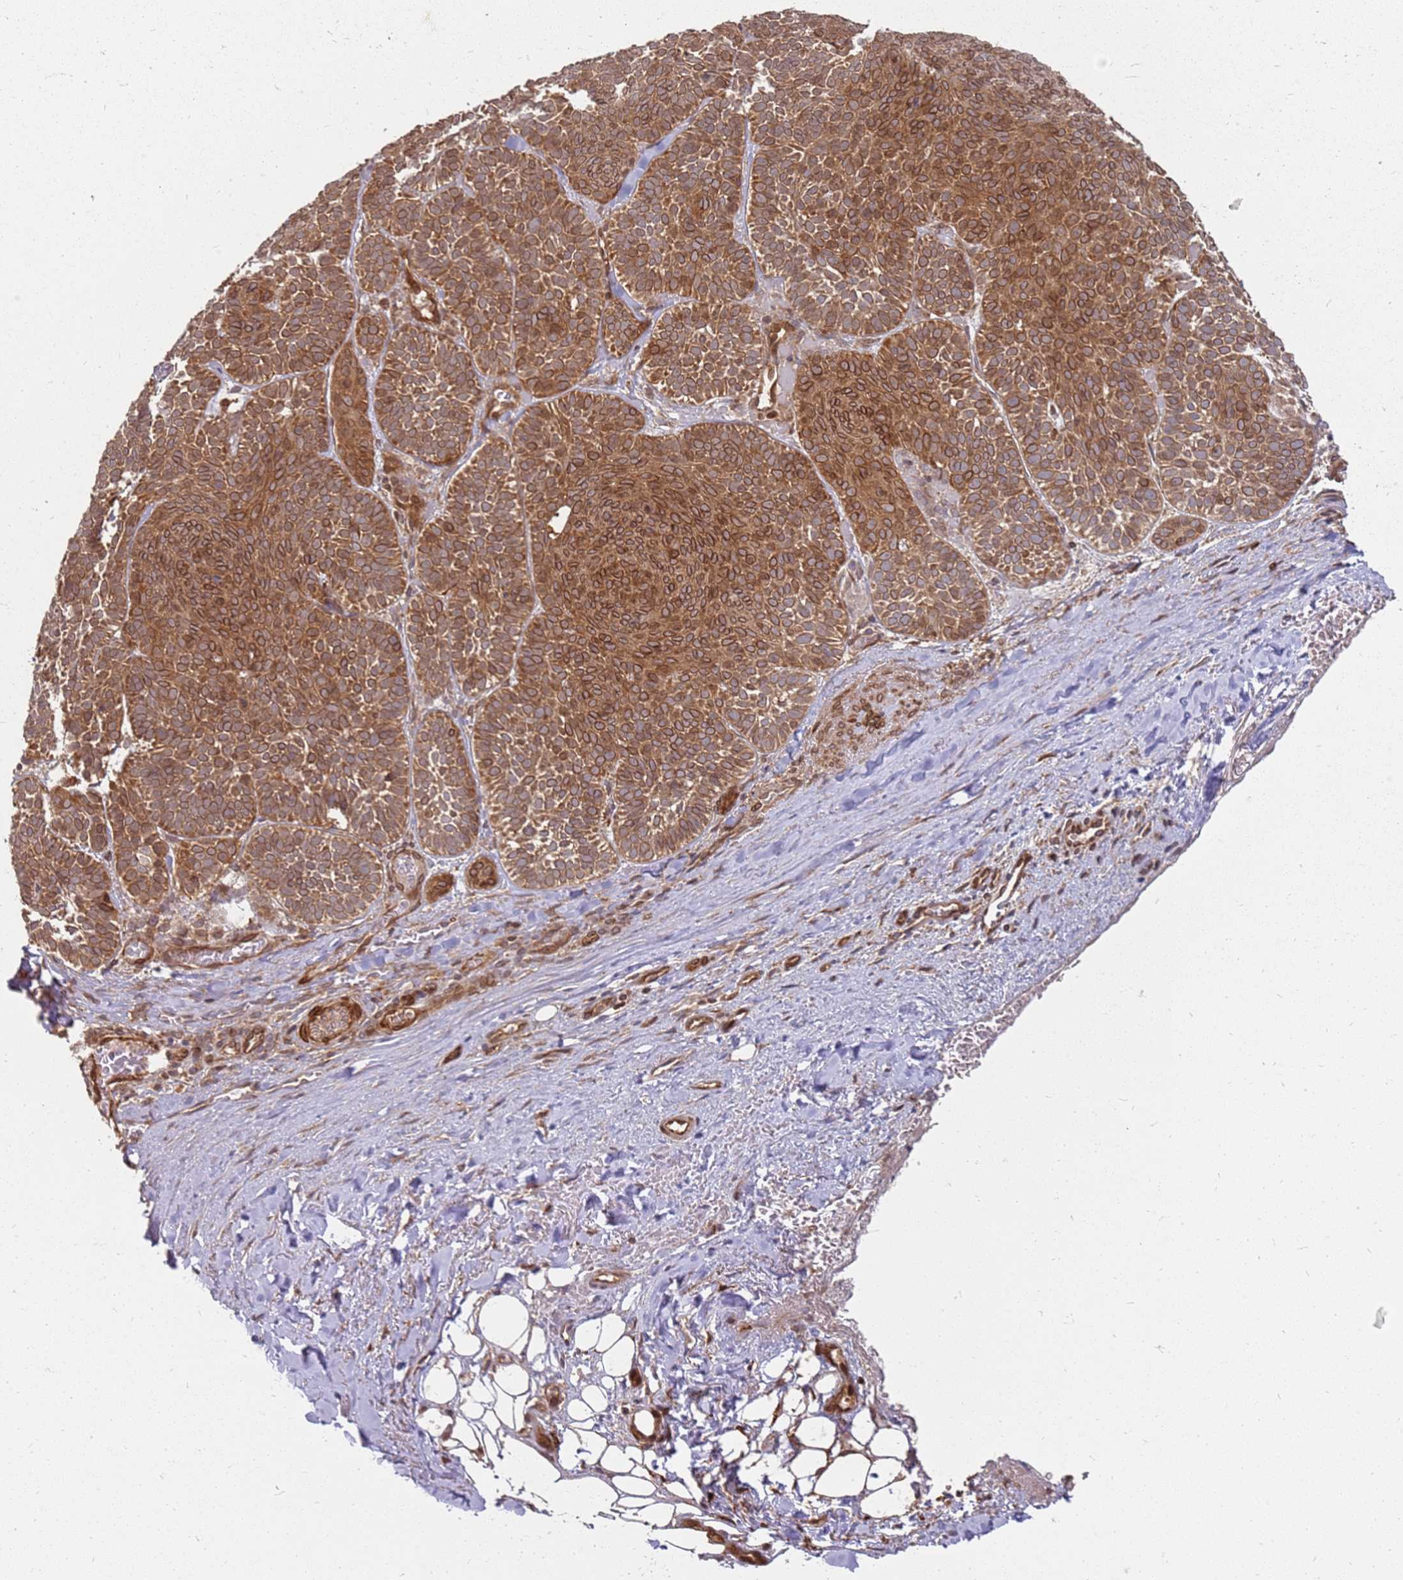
{"staining": {"intensity": "strong", "quantity": ">75%", "location": "cytoplasmic/membranous"}, "tissue": "skin cancer", "cell_type": "Tumor cells", "image_type": "cancer", "snomed": [{"axis": "morphology", "description": "Basal cell carcinoma"}, {"axis": "topography", "description": "Skin"}], "caption": "Immunohistochemistry (DAB) staining of human skin basal cell carcinoma exhibits strong cytoplasmic/membranous protein positivity in about >75% of tumor cells.", "gene": "NUDT14", "patient": {"sex": "male", "age": 85}}